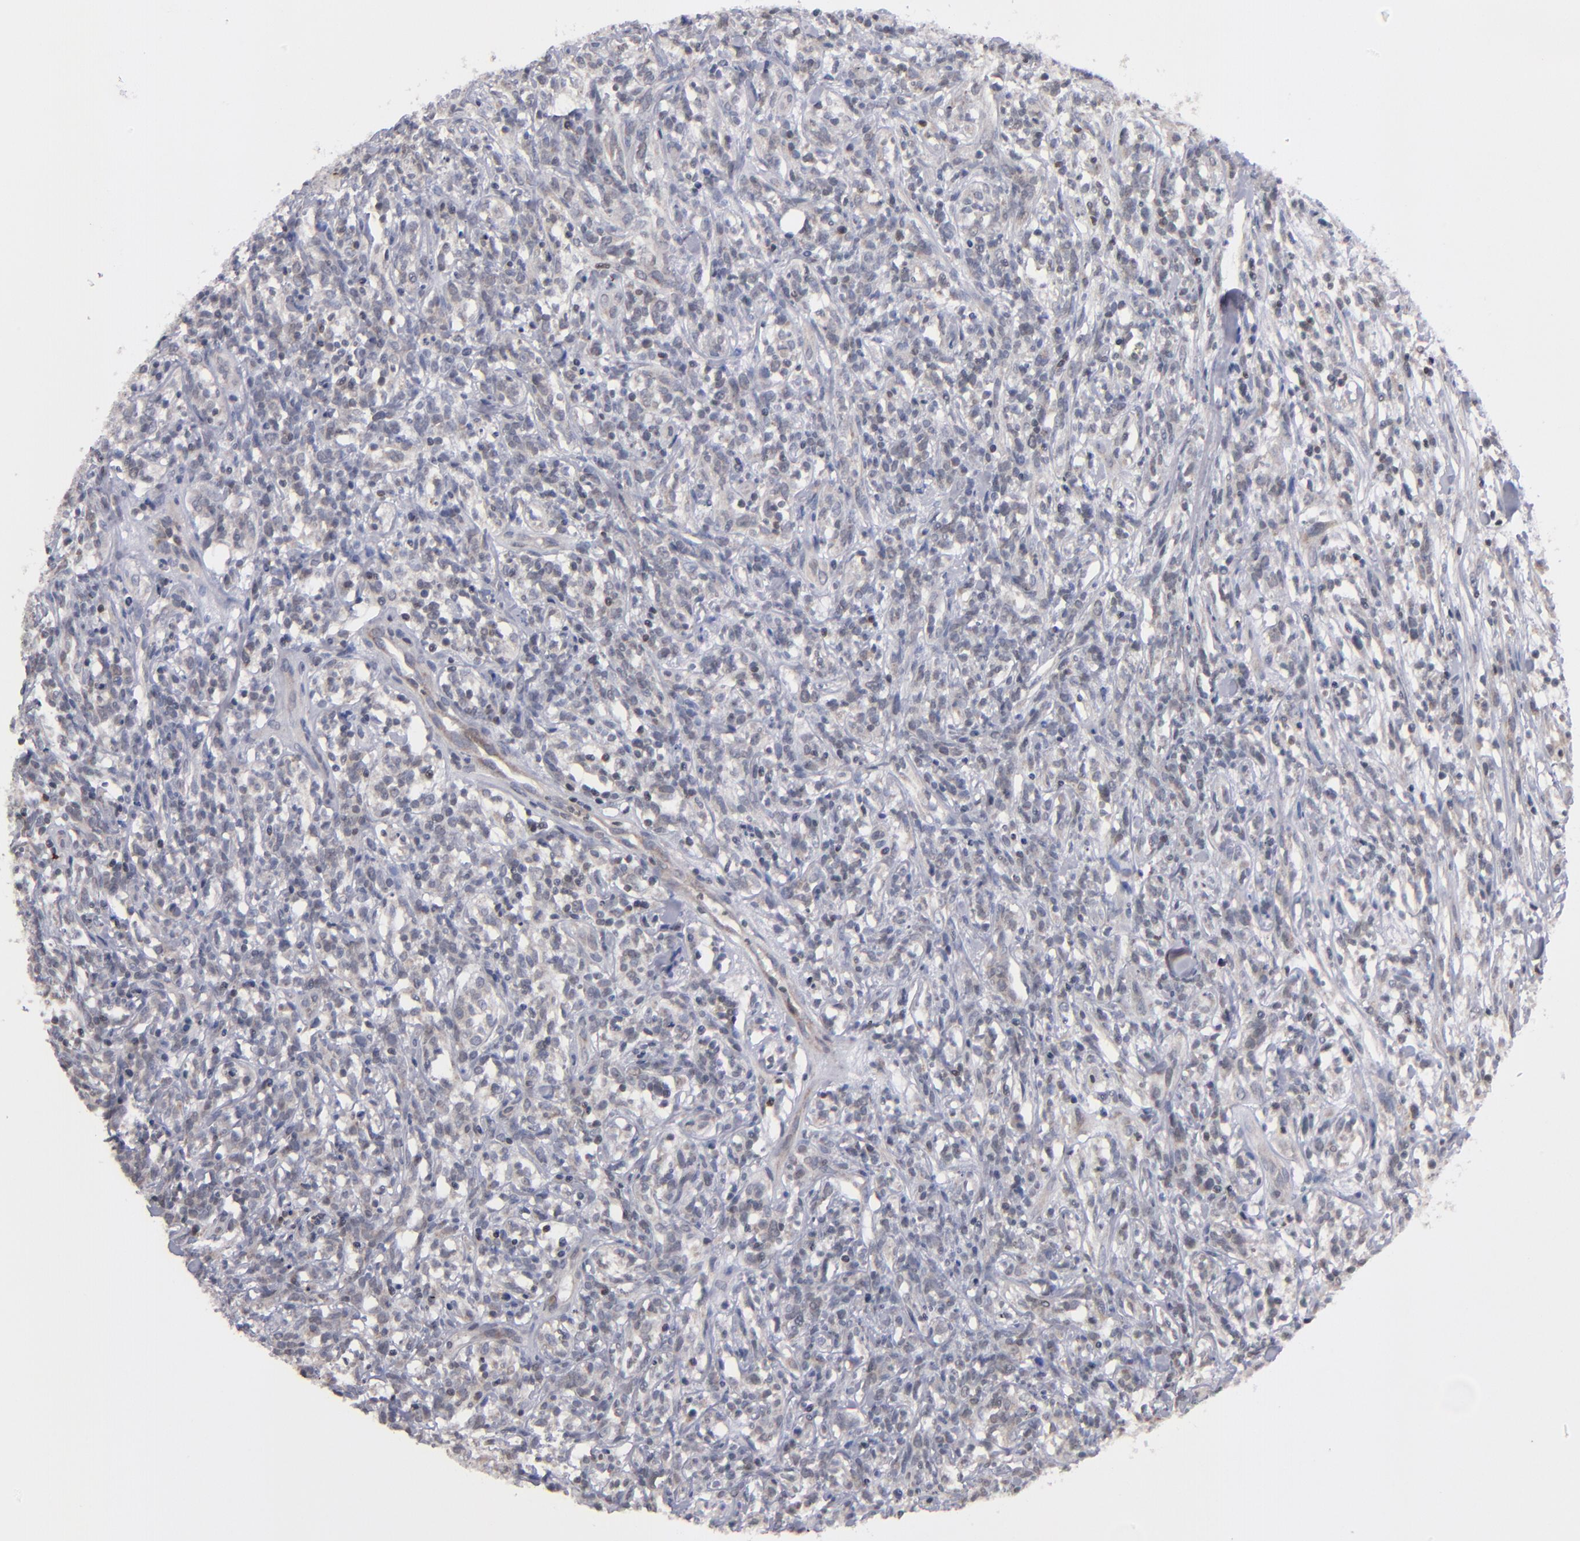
{"staining": {"intensity": "weak", "quantity": "25%-75%", "location": "nuclear"}, "tissue": "lymphoma", "cell_type": "Tumor cells", "image_type": "cancer", "snomed": [{"axis": "morphology", "description": "Malignant lymphoma, non-Hodgkin's type, High grade"}, {"axis": "topography", "description": "Lymph node"}], "caption": "Immunohistochemical staining of human lymphoma shows low levels of weak nuclear protein positivity in about 25%-75% of tumor cells.", "gene": "ODF2", "patient": {"sex": "female", "age": 73}}